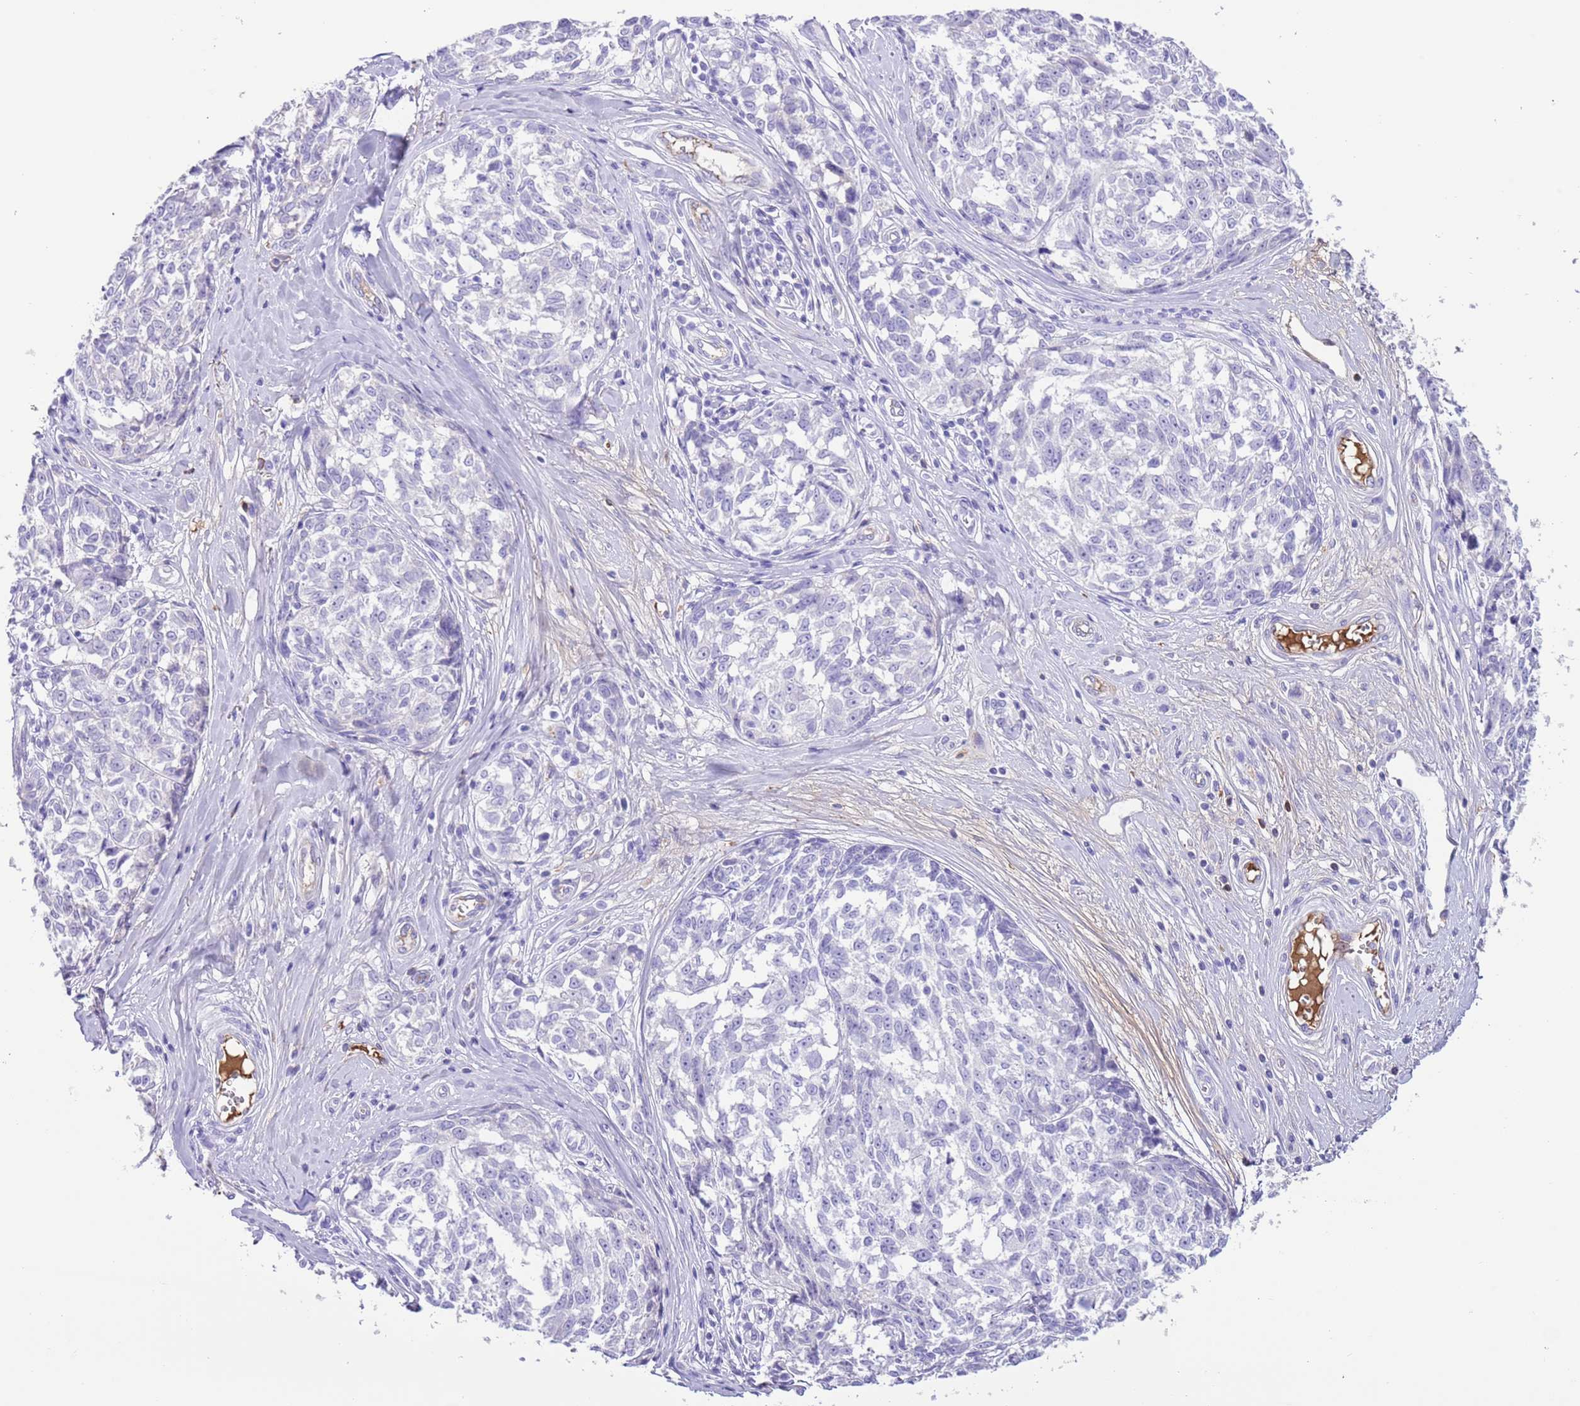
{"staining": {"intensity": "negative", "quantity": "none", "location": "none"}, "tissue": "melanoma", "cell_type": "Tumor cells", "image_type": "cancer", "snomed": [{"axis": "morphology", "description": "Normal tissue, NOS"}, {"axis": "morphology", "description": "Malignant melanoma, NOS"}, {"axis": "topography", "description": "Skin"}], "caption": "Protein analysis of malignant melanoma shows no significant positivity in tumor cells.", "gene": "IGF1", "patient": {"sex": "female", "age": 64}}